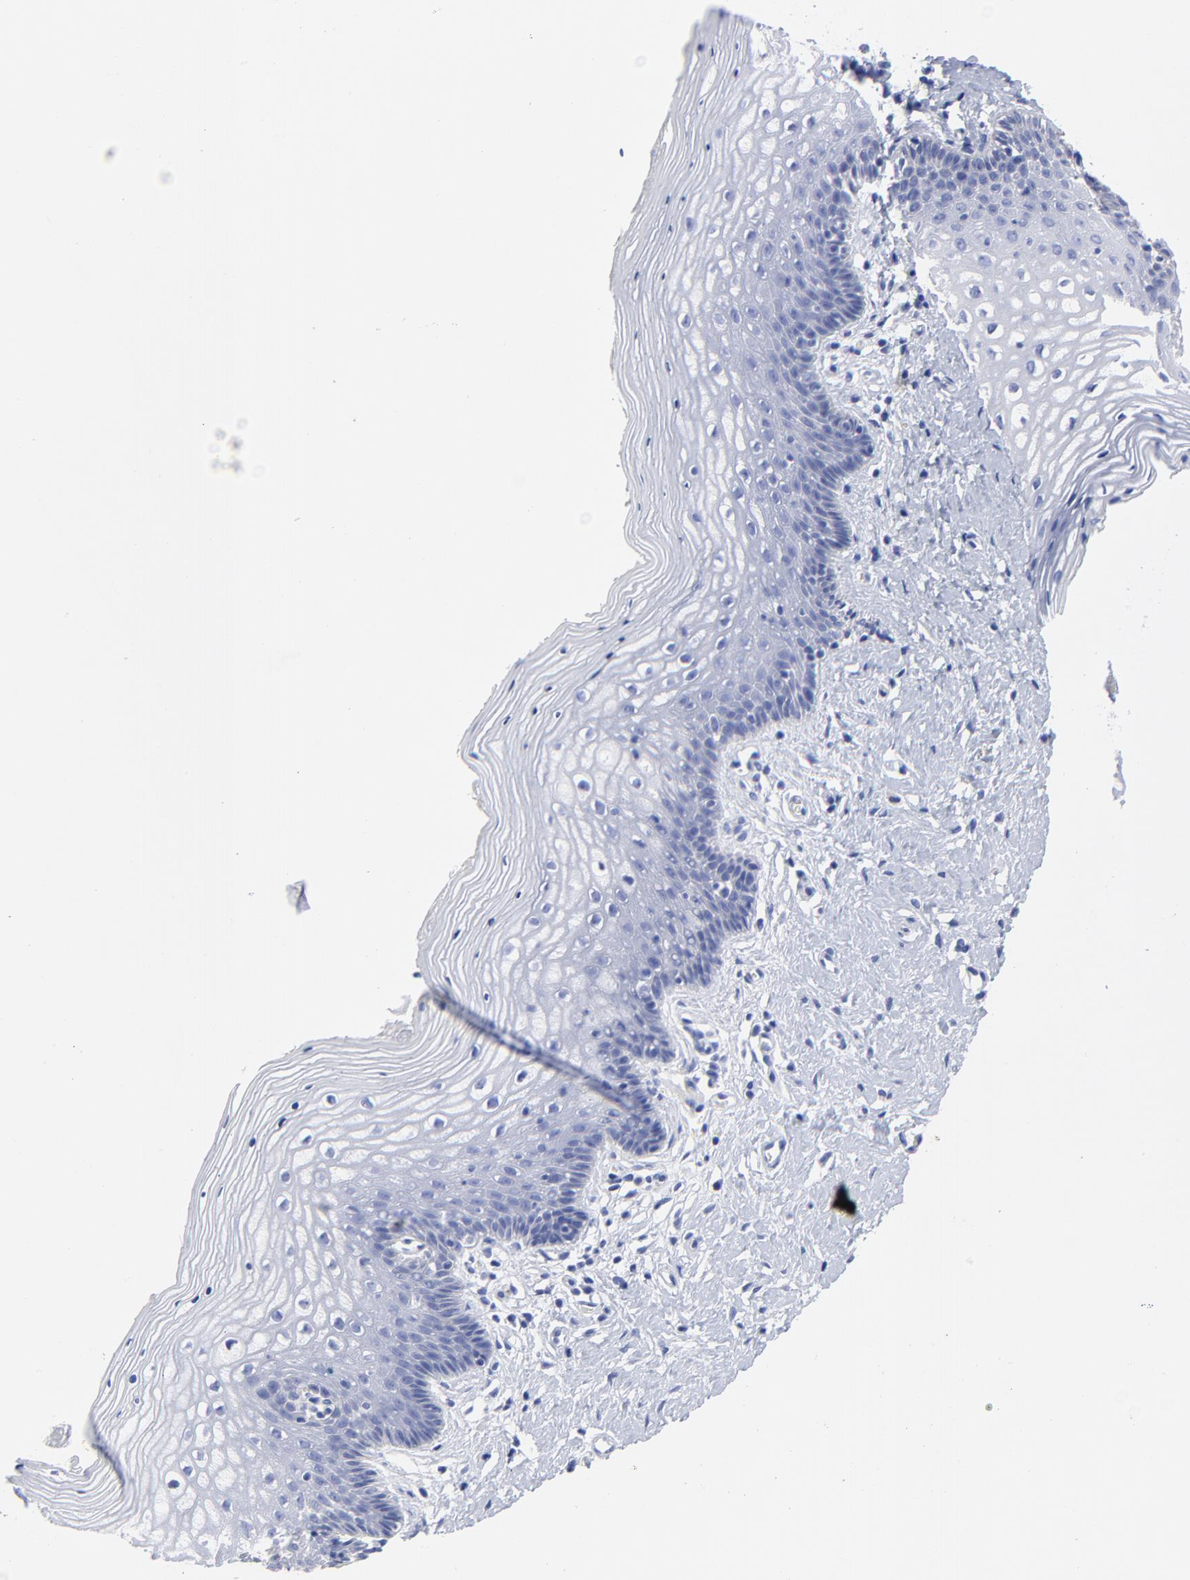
{"staining": {"intensity": "negative", "quantity": "none", "location": "none"}, "tissue": "vagina", "cell_type": "Squamous epithelial cells", "image_type": "normal", "snomed": [{"axis": "morphology", "description": "Normal tissue, NOS"}, {"axis": "topography", "description": "Vagina"}], "caption": "Immunohistochemistry (IHC) photomicrograph of normal vagina stained for a protein (brown), which demonstrates no staining in squamous epithelial cells.", "gene": "ACY1", "patient": {"sex": "female", "age": 46}}